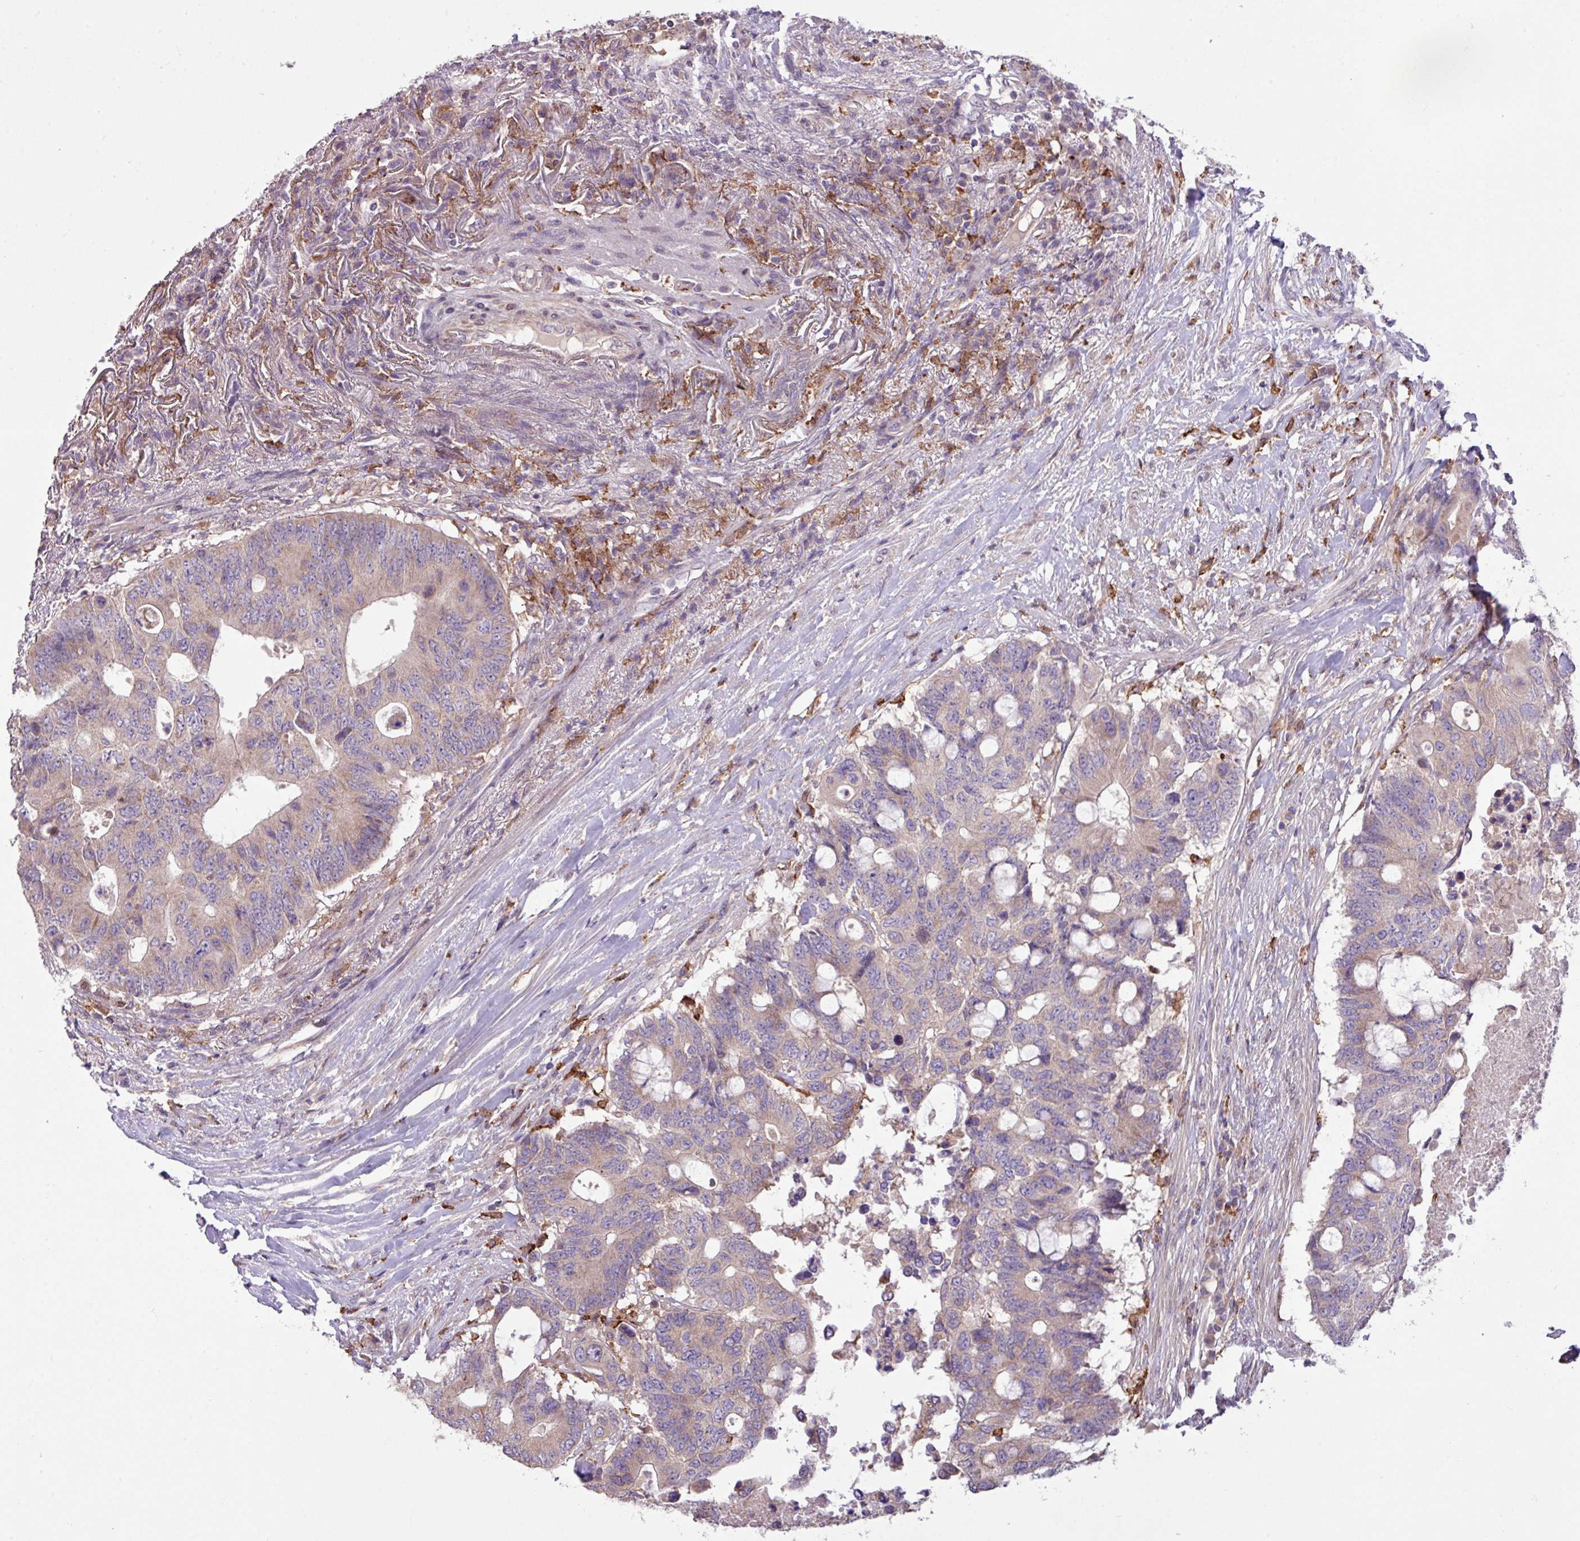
{"staining": {"intensity": "weak", "quantity": "<25%", "location": "cytoplasmic/membranous"}, "tissue": "colorectal cancer", "cell_type": "Tumor cells", "image_type": "cancer", "snomed": [{"axis": "morphology", "description": "Adenocarcinoma, NOS"}, {"axis": "topography", "description": "Colon"}], "caption": "A photomicrograph of human colorectal cancer is negative for staining in tumor cells.", "gene": "ARHGEF25", "patient": {"sex": "male", "age": 71}}